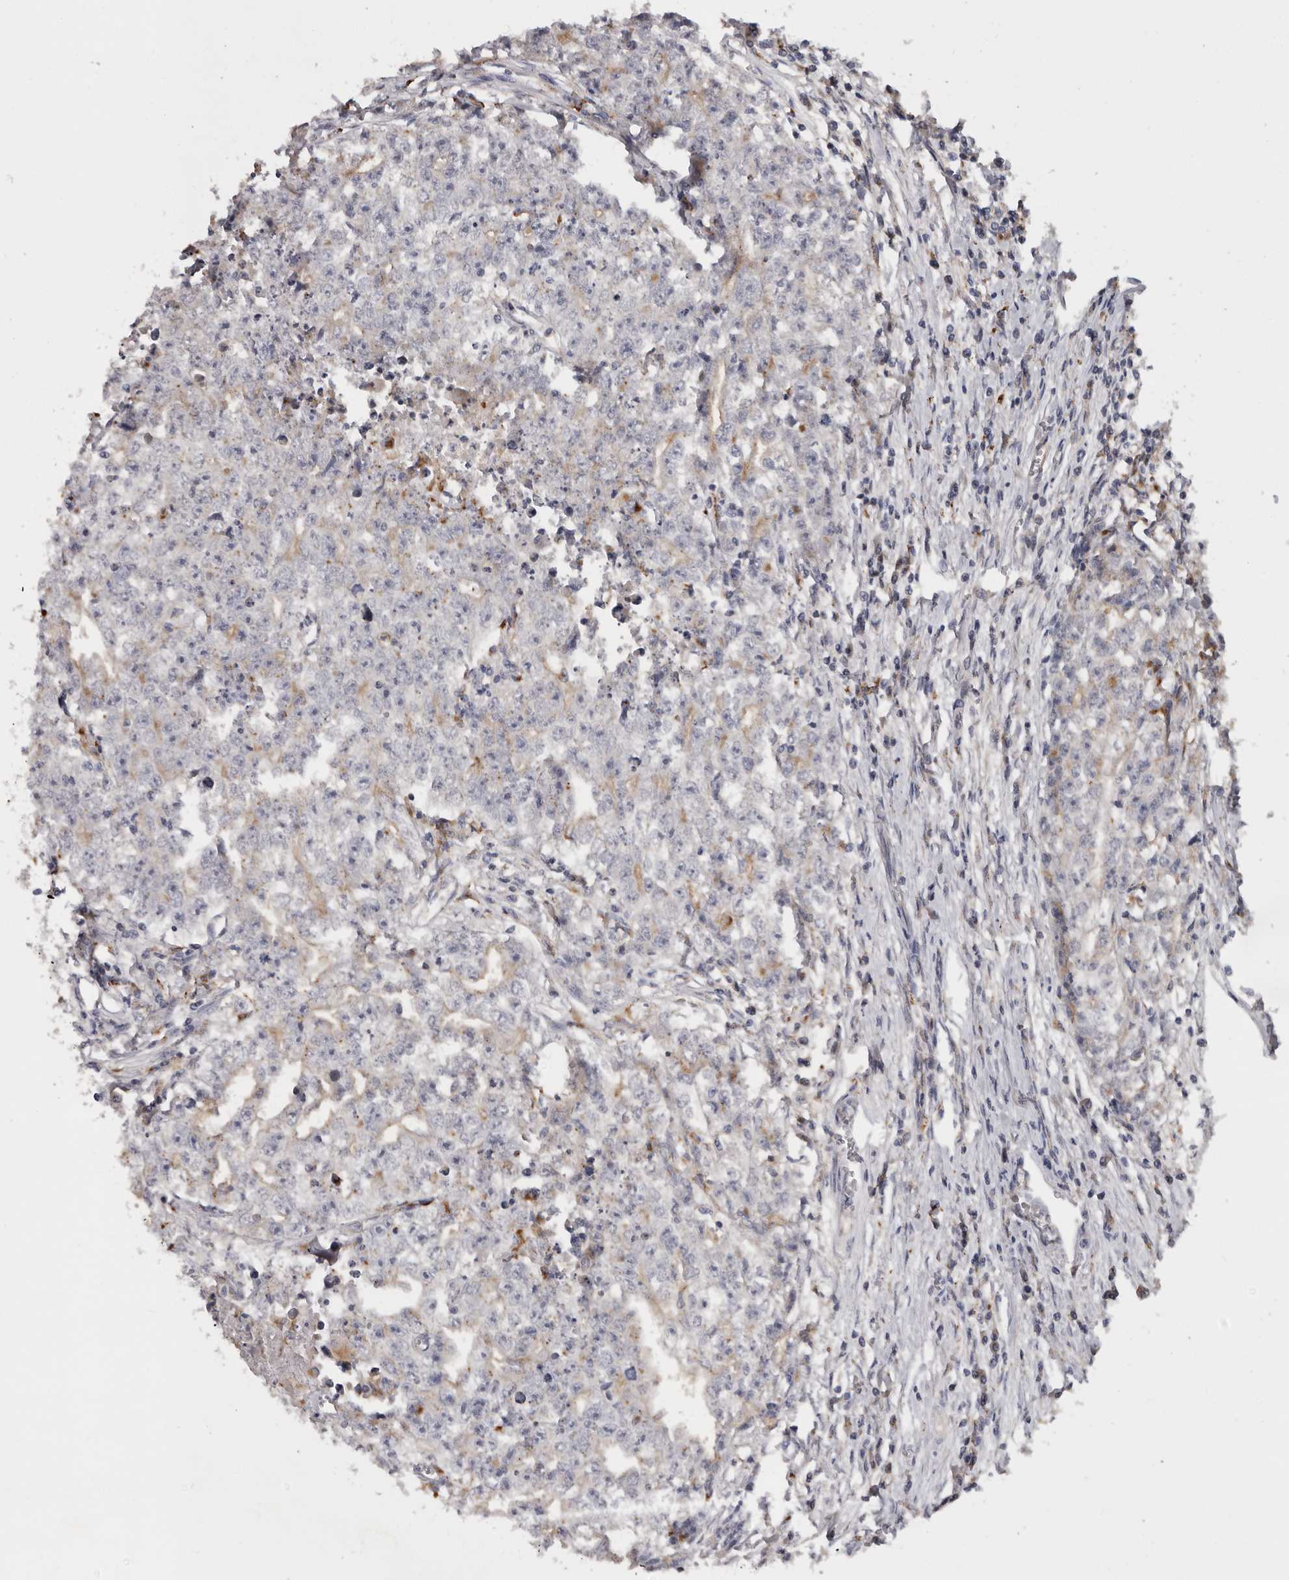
{"staining": {"intensity": "negative", "quantity": "none", "location": "none"}, "tissue": "testis cancer", "cell_type": "Tumor cells", "image_type": "cancer", "snomed": [{"axis": "morphology", "description": "Seminoma, NOS"}, {"axis": "morphology", "description": "Carcinoma, Embryonal, NOS"}, {"axis": "topography", "description": "Testis"}], "caption": "There is no significant expression in tumor cells of embryonal carcinoma (testis).", "gene": "DAP", "patient": {"sex": "male", "age": 43}}